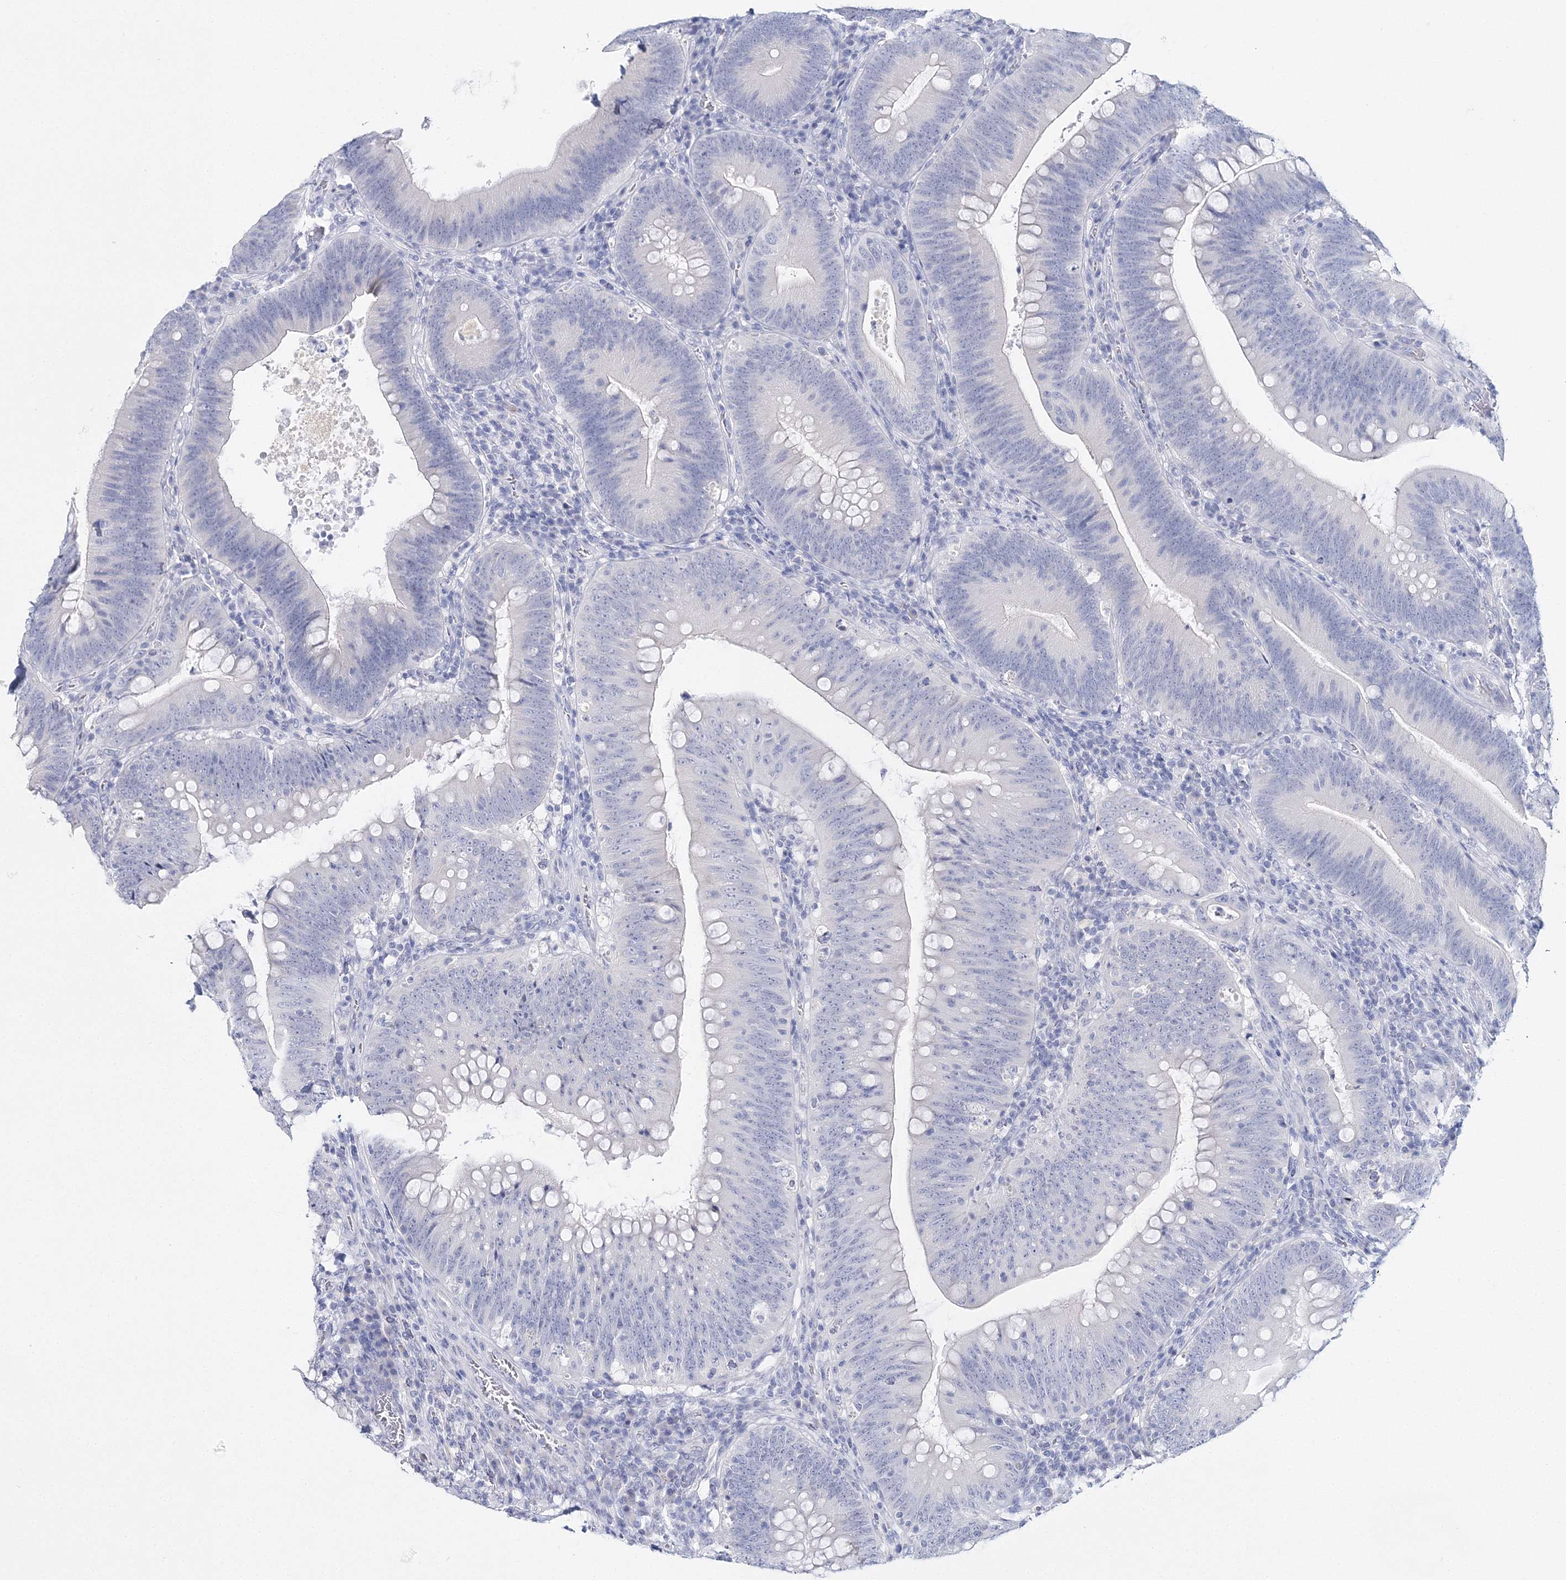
{"staining": {"intensity": "negative", "quantity": "none", "location": "none"}, "tissue": "colorectal cancer", "cell_type": "Tumor cells", "image_type": "cancer", "snomed": [{"axis": "morphology", "description": "Normal tissue, NOS"}, {"axis": "topography", "description": "Colon"}], "caption": "Colorectal cancer was stained to show a protein in brown. There is no significant expression in tumor cells.", "gene": "MYOZ2", "patient": {"sex": "female", "age": 82}}